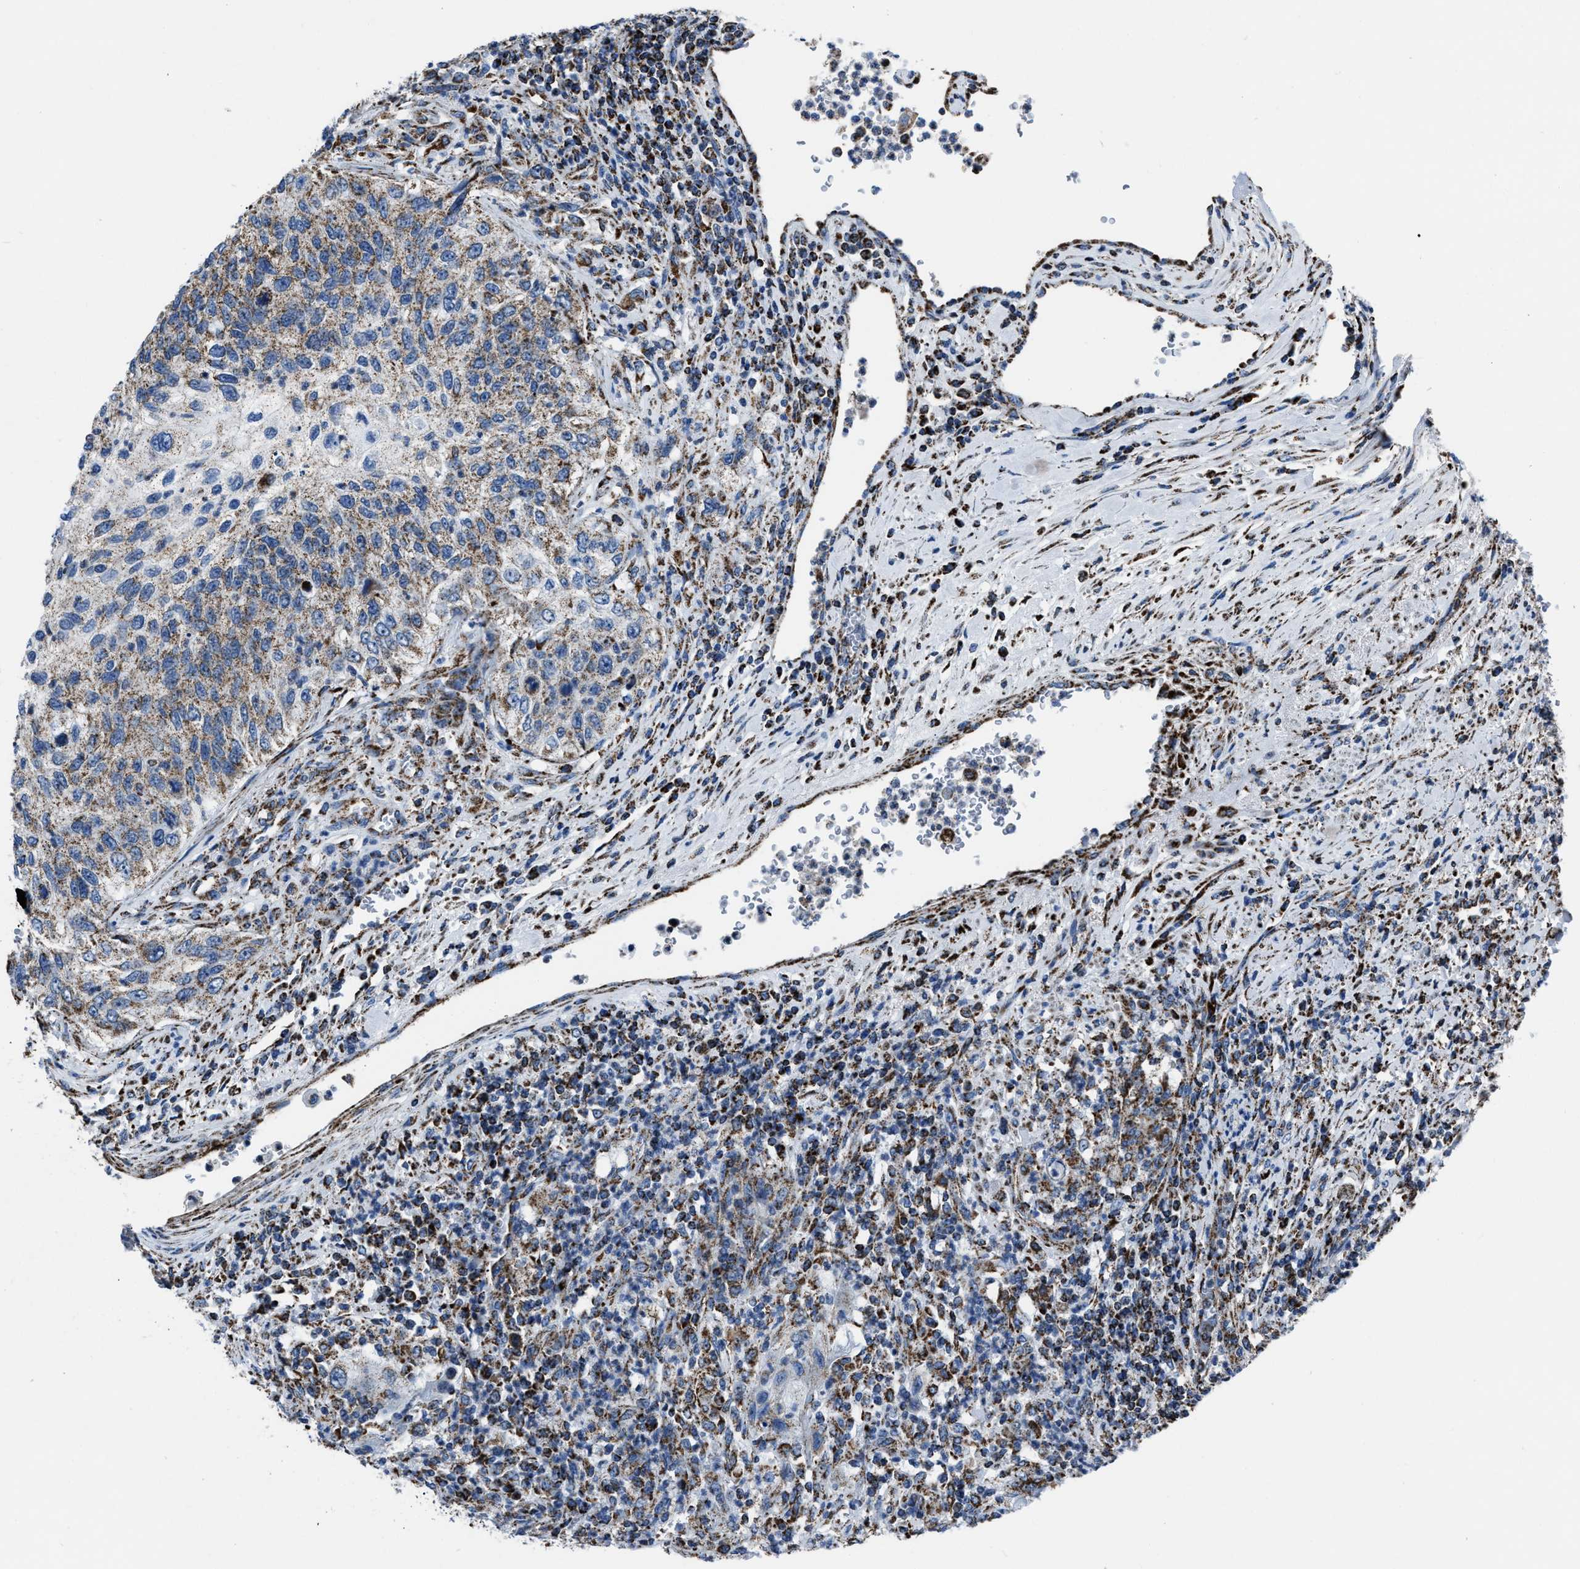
{"staining": {"intensity": "moderate", "quantity": ">75%", "location": "cytoplasmic/membranous"}, "tissue": "urothelial cancer", "cell_type": "Tumor cells", "image_type": "cancer", "snomed": [{"axis": "morphology", "description": "Urothelial carcinoma, High grade"}, {"axis": "topography", "description": "Urinary bladder"}], "caption": "Immunohistochemical staining of human urothelial carcinoma (high-grade) shows moderate cytoplasmic/membranous protein staining in approximately >75% of tumor cells.", "gene": "NSD3", "patient": {"sex": "female", "age": 60}}